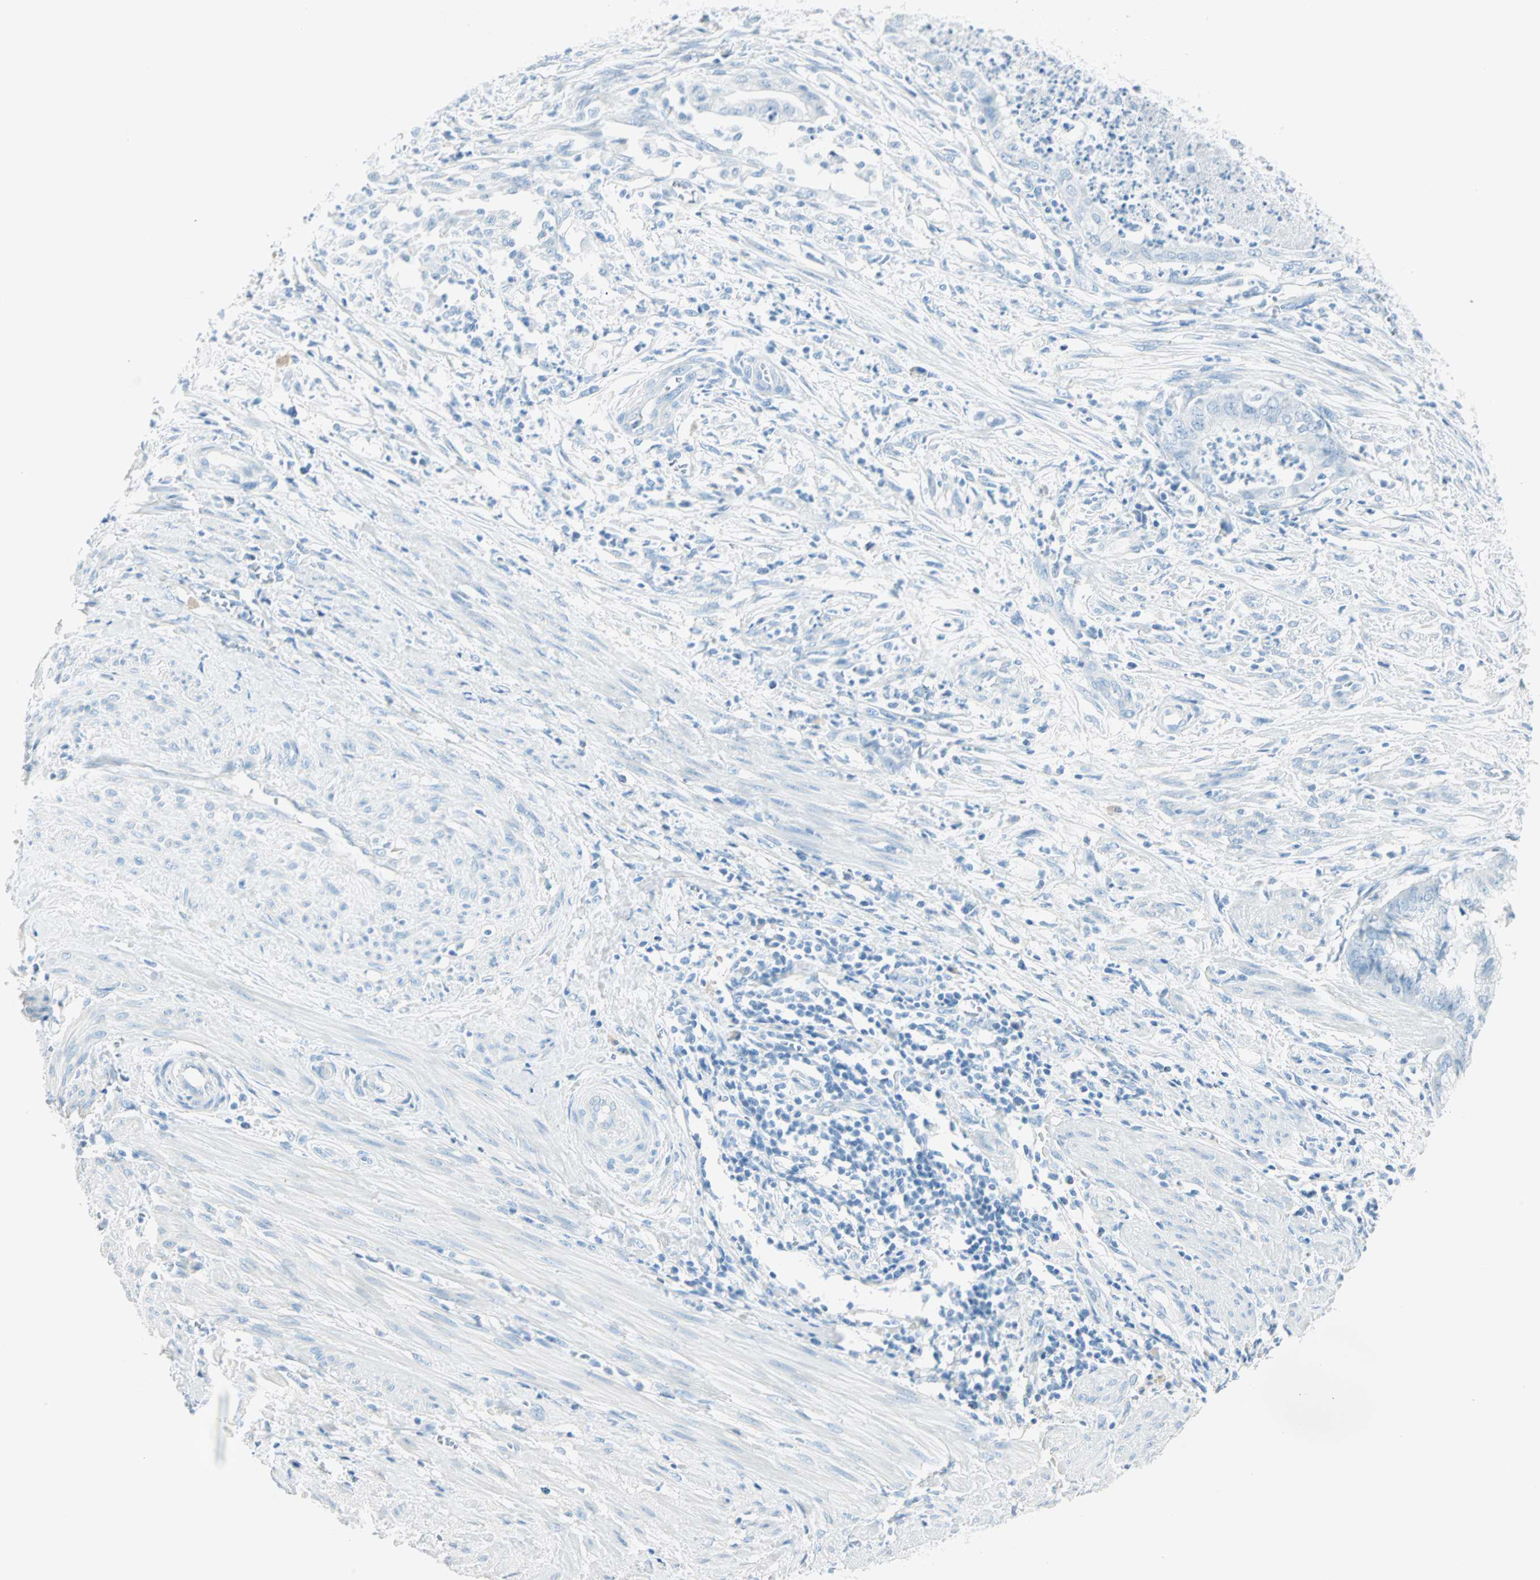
{"staining": {"intensity": "negative", "quantity": "none", "location": "none"}, "tissue": "endometrial cancer", "cell_type": "Tumor cells", "image_type": "cancer", "snomed": [{"axis": "morphology", "description": "Necrosis, NOS"}, {"axis": "morphology", "description": "Adenocarcinoma, NOS"}, {"axis": "topography", "description": "Endometrium"}], "caption": "Immunohistochemistry photomicrograph of neoplastic tissue: human adenocarcinoma (endometrial) stained with DAB shows no significant protein staining in tumor cells.", "gene": "NES", "patient": {"sex": "female", "age": 79}}